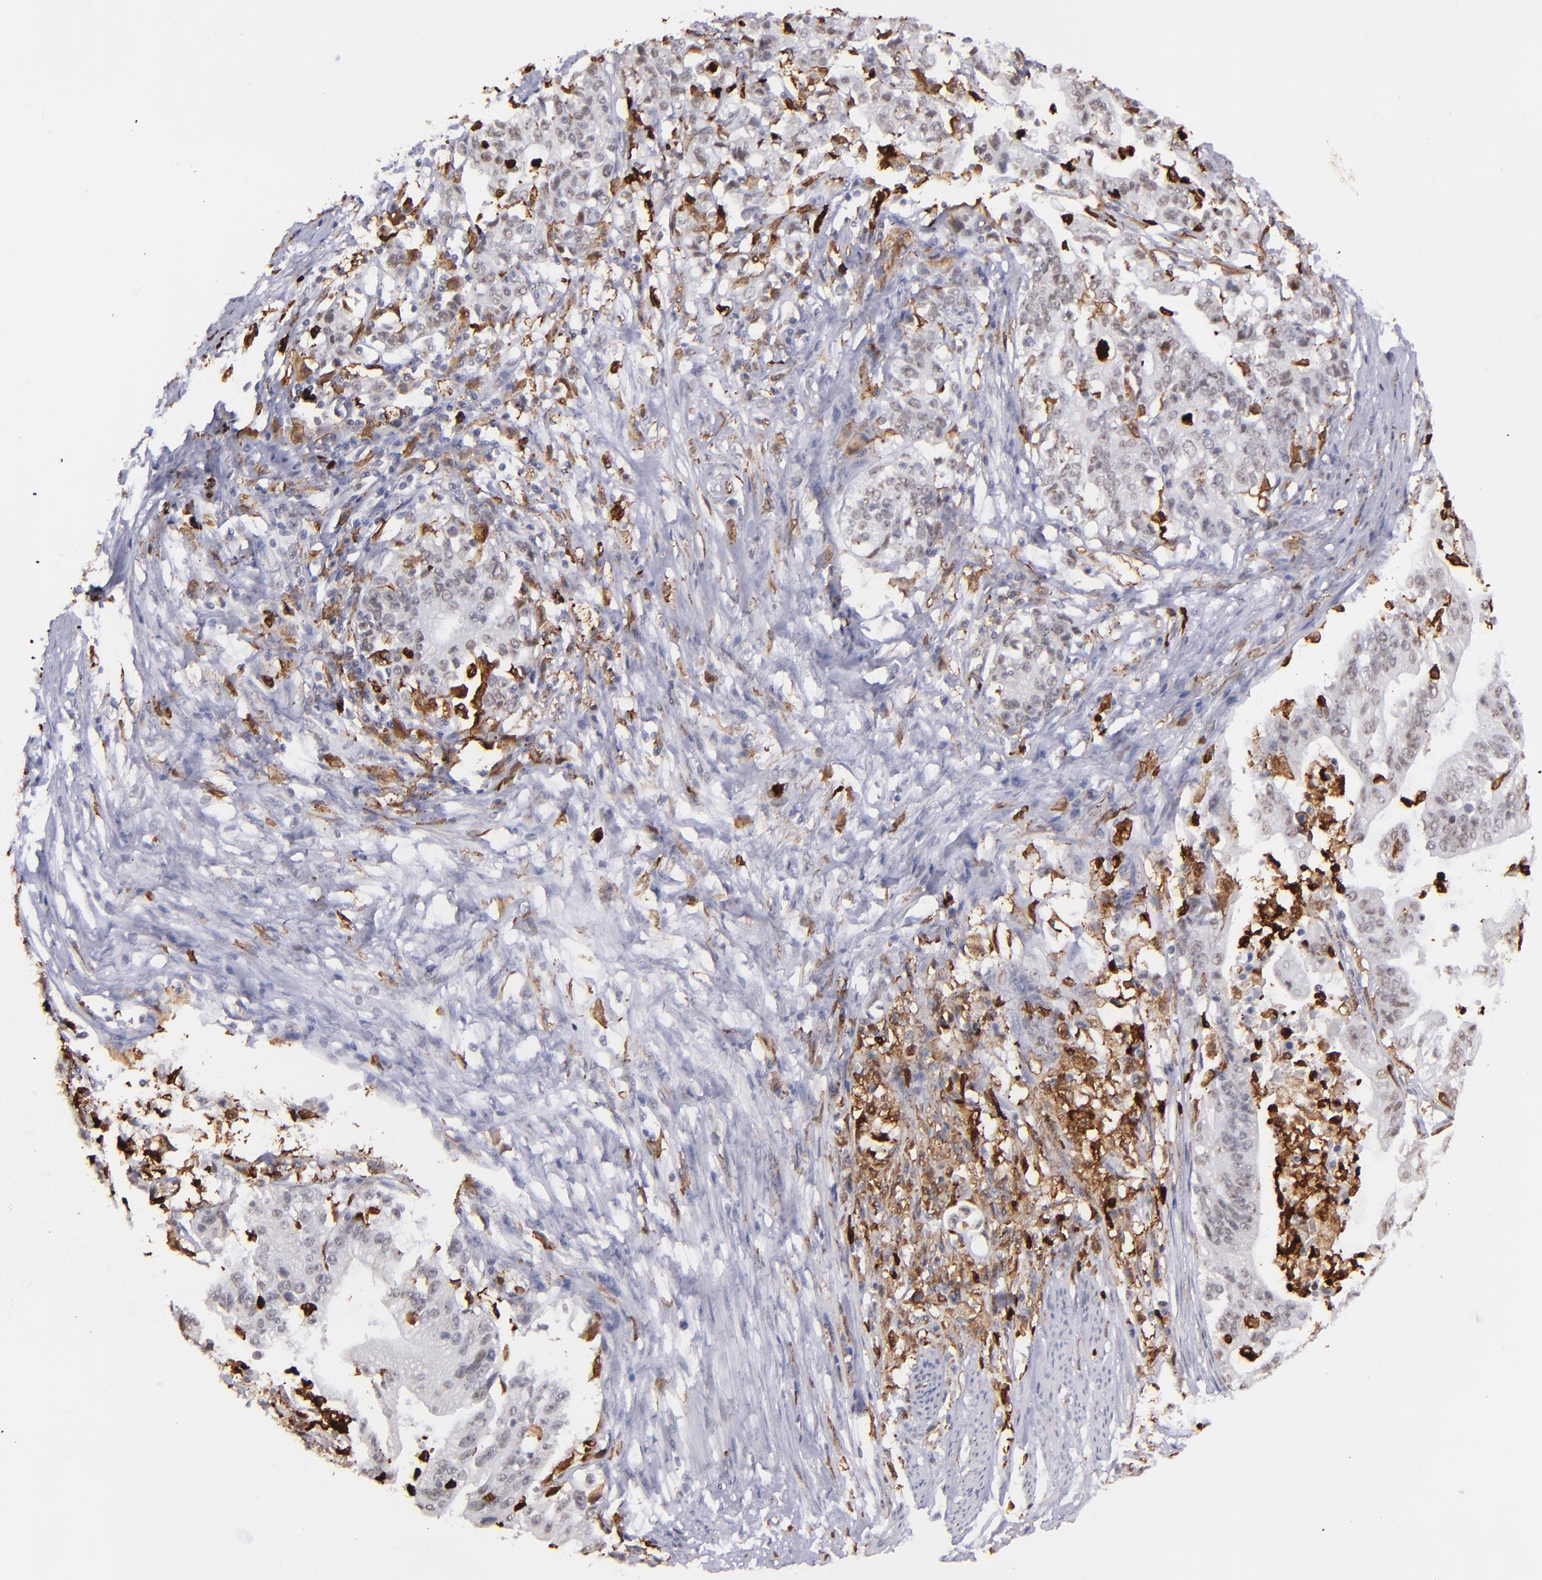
{"staining": {"intensity": "negative", "quantity": "none", "location": "none"}, "tissue": "stomach cancer", "cell_type": "Tumor cells", "image_type": "cancer", "snomed": [{"axis": "morphology", "description": "Adenocarcinoma, NOS"}, {"axis": "topography", "description": "Stomach, upper"}], "caption": "Tumor cells show no significant protein expression in adenocarcinoma (stomach). (Brightfield microscopy of DAB (3,3'-diaminobenzidine) immunohistochemistry at high magnification).", "gene": "NCF2", "patient": {"sex": "female", "age": 50}}